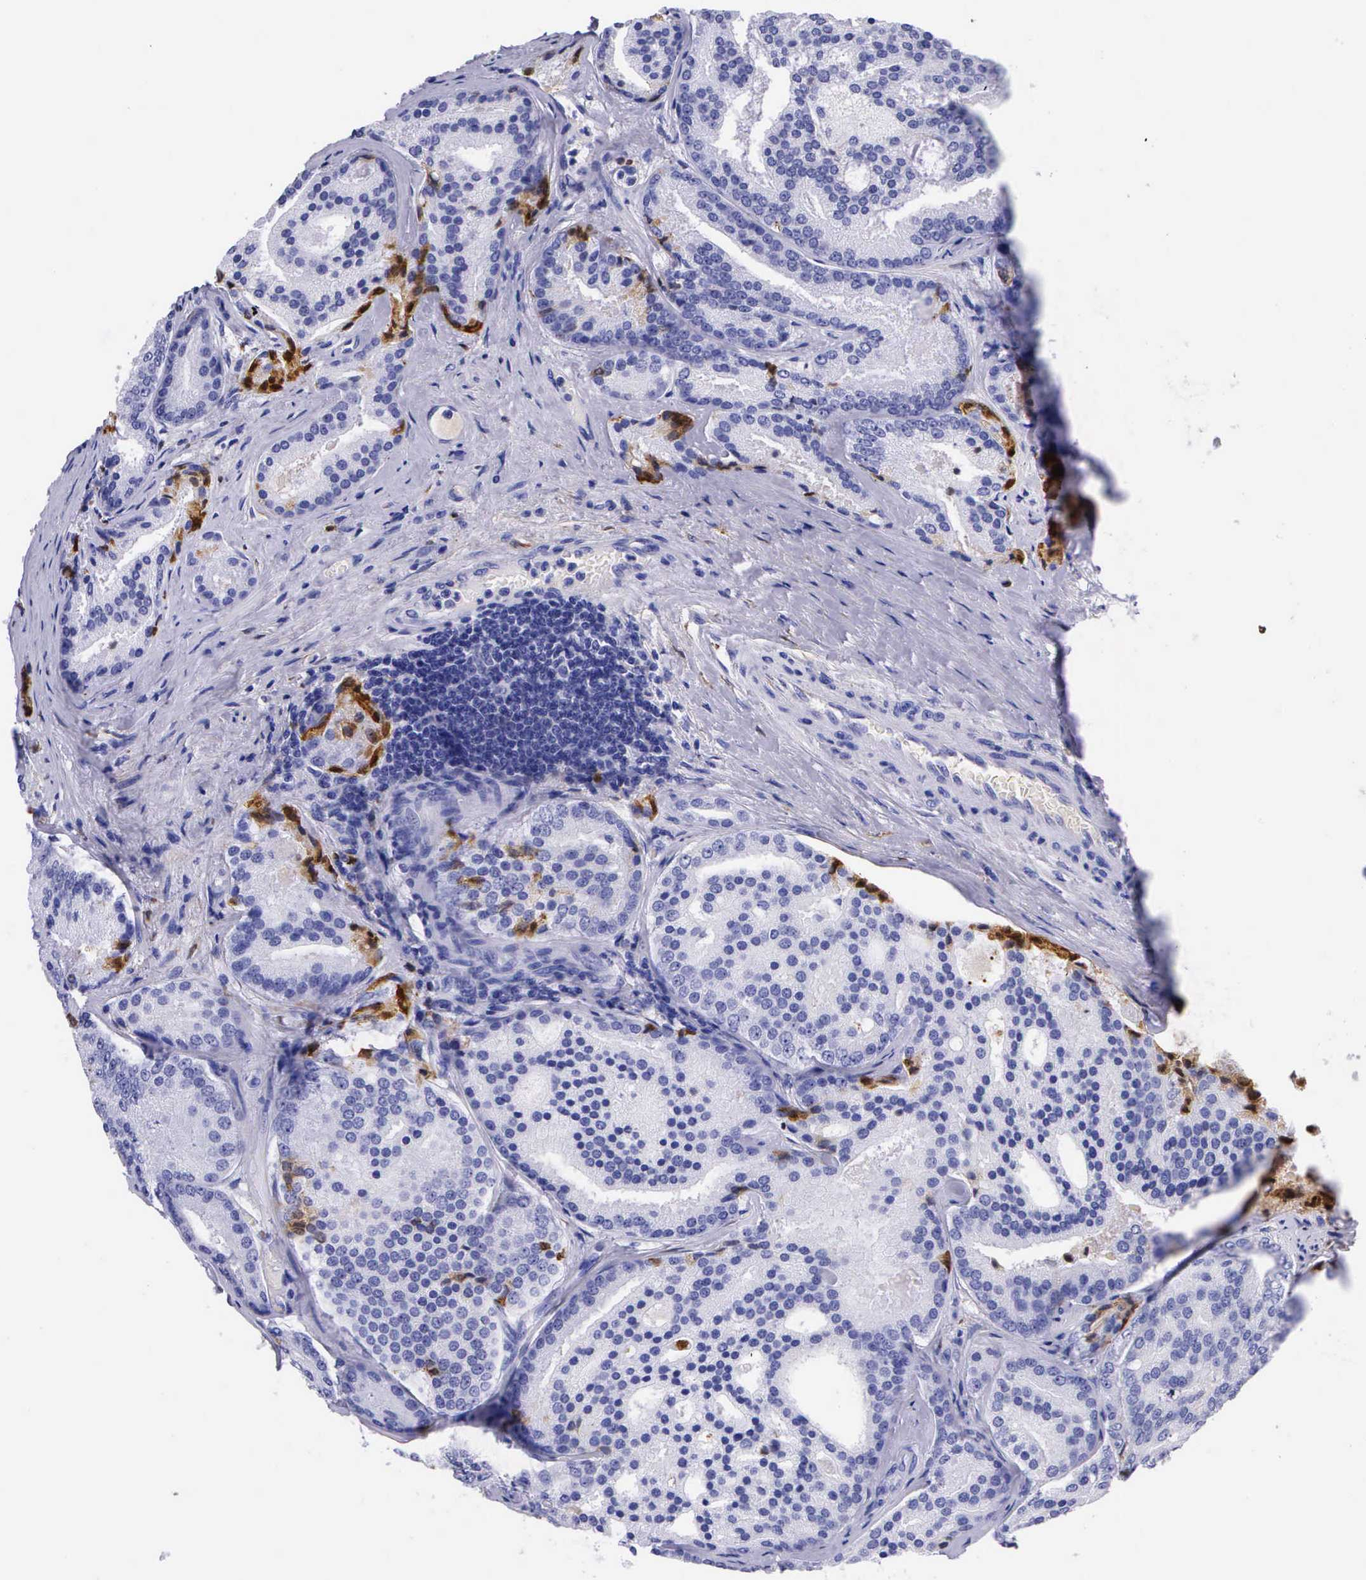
{"staining": {"intensity": "negative", "quantity": "none", "location": "none"}, "tissue": "prostate cancer", "cell_type": "Tumor cells", "image_type": "cancer", "snomed": [{"axis": "morphology", "description": "Adenocarcinoma, High grade"}, {"axis": "topography", "description": "Prostate"}], "caption": "Prostate adenocarcinoma (high-grade) stained for a protein using immunohistochemistry shows no expression tumor cells.", "gene": "PLG", "patient": {"sex": "male", "age": 64}}